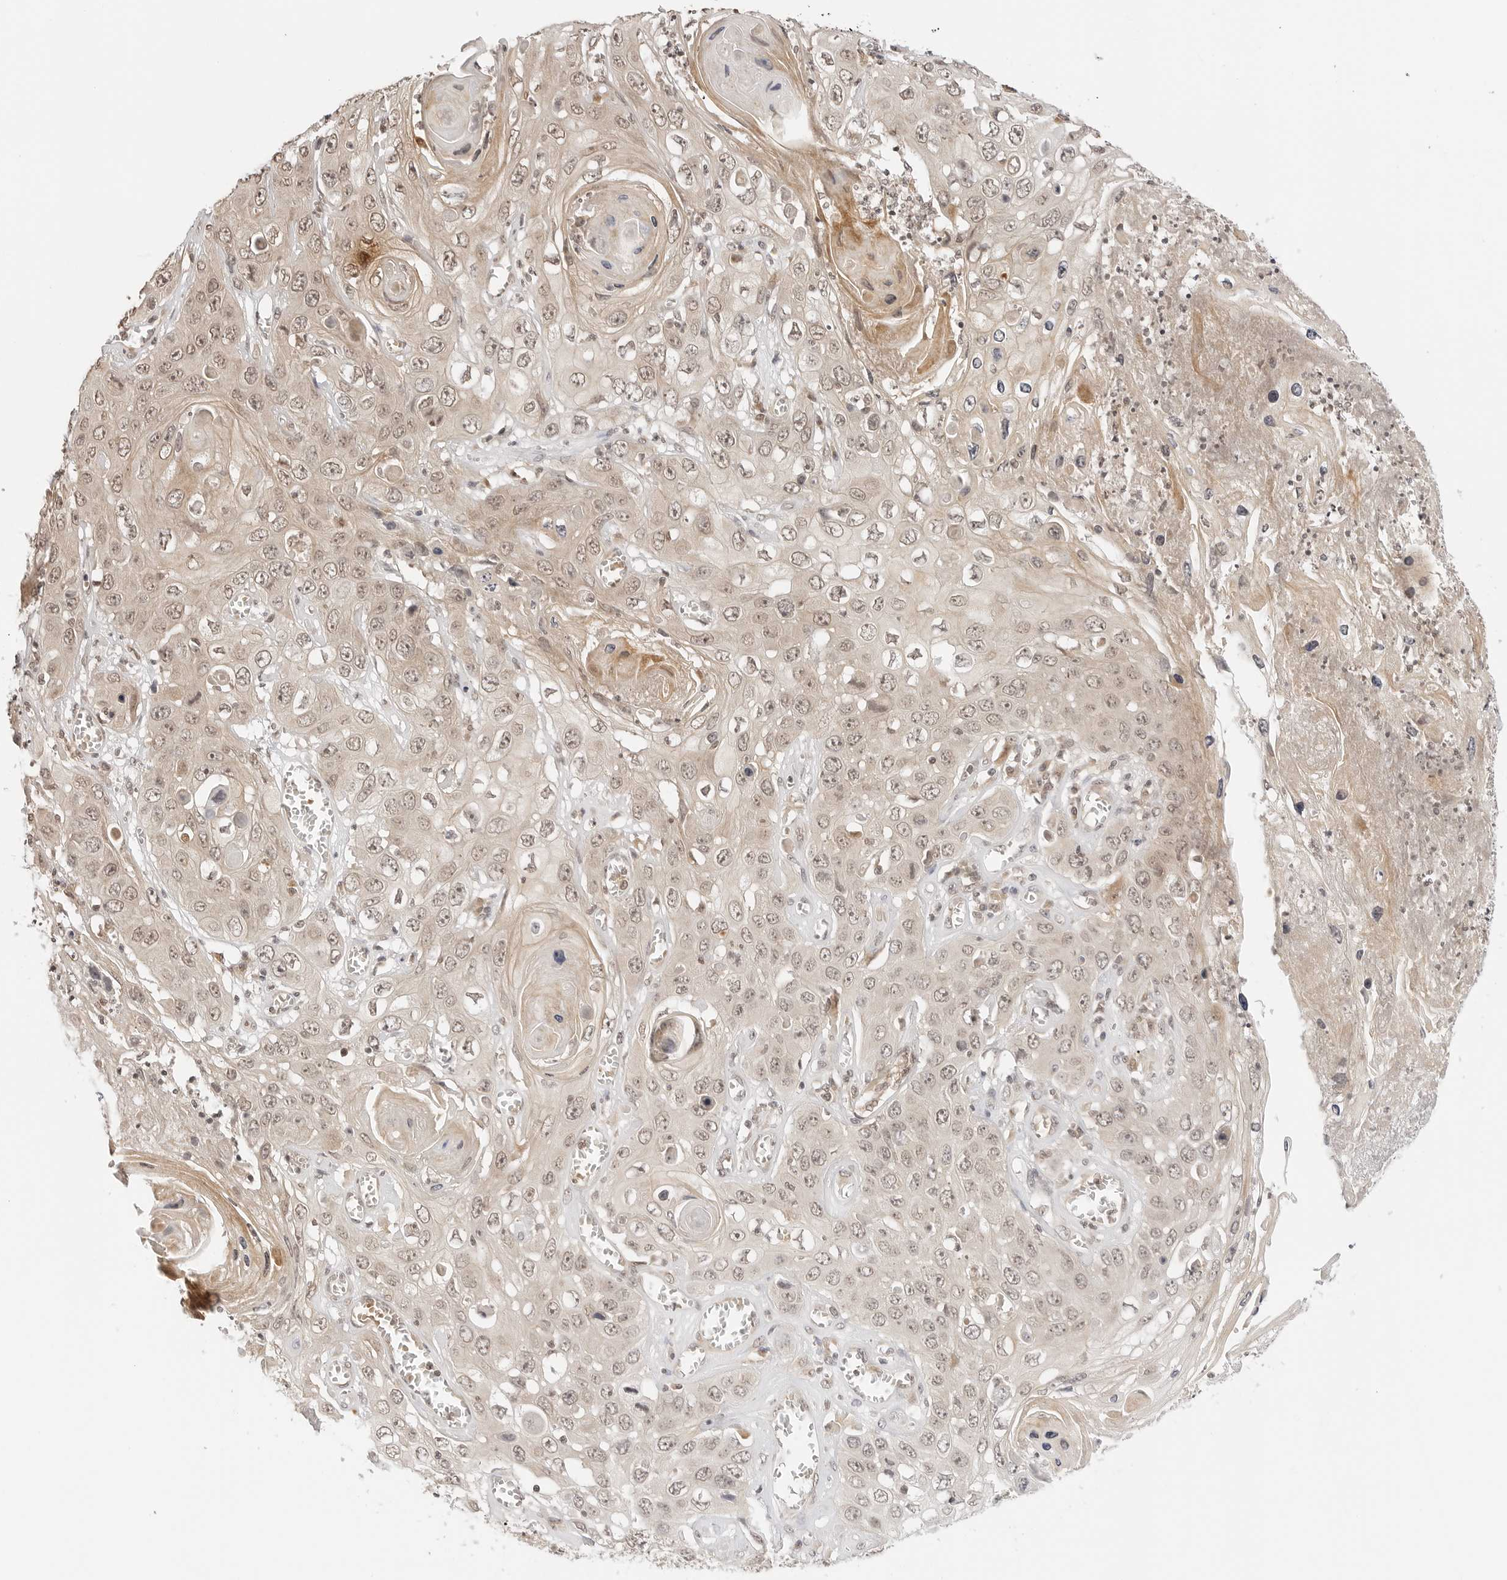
{"staining": {"intensity": "weak", "quantity": ">75%", "location": "cytoplasmic/membranous,nuclear"}, "tissue": "skin cancer", "cell_type": "Tumor cells", "image_type": "cancer", "snomed": [{"axis": "morphology", "description": "Squamous cell carcinoma, NOS"}, {"axis": "topography", "description": "Skin"}], "caption": "Skin squamous cell carcinoma was stained to show a protein in brown. There is low levels of weak cytoplasmic/membranous and nuclear positivity in about >75% of tumor cells.", "gene": "GPR34", "patient": {"sex": "male", "age": 55}}